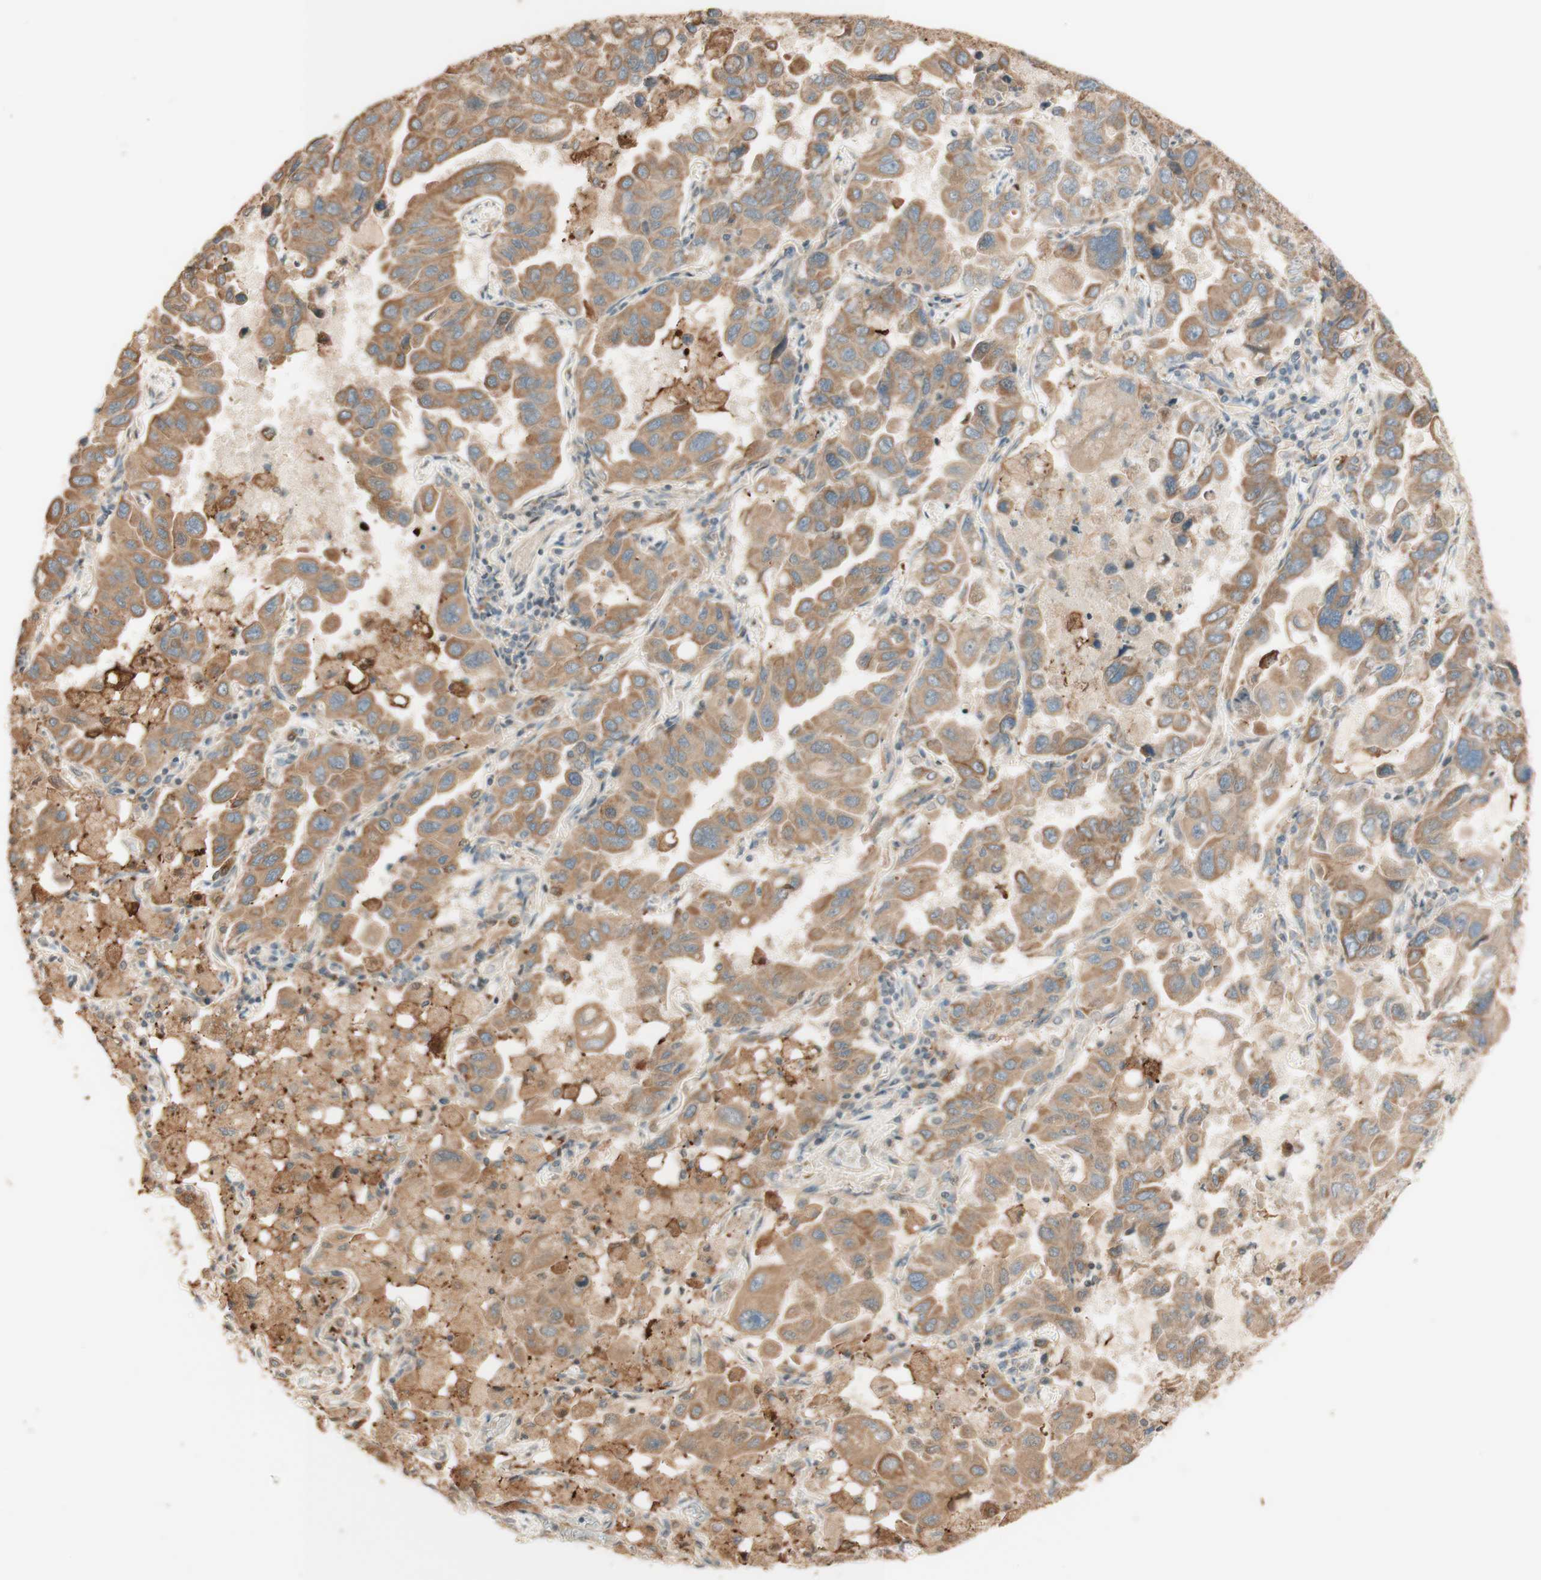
{"staining": {"intensity": "moderate", "quantity": ">75%", "location": "cytoplasmic/membranous"}, "tissue": "lung cancer", "cell_type": "Tumor cells", "image_type": "cancer", "snomed": [{"axis": "morphology", "description": "Adenocarcinoma, NOS"}, {"axis": "topography", "description": "Lung"}], "caption": "A medium amount of moderate cytoplasmic/membranous expression is seen in about >75% of tumor cells in lung cancer tissue.", "gene": "CLCN2", "patient": {"sex": "male", "age": 64}}